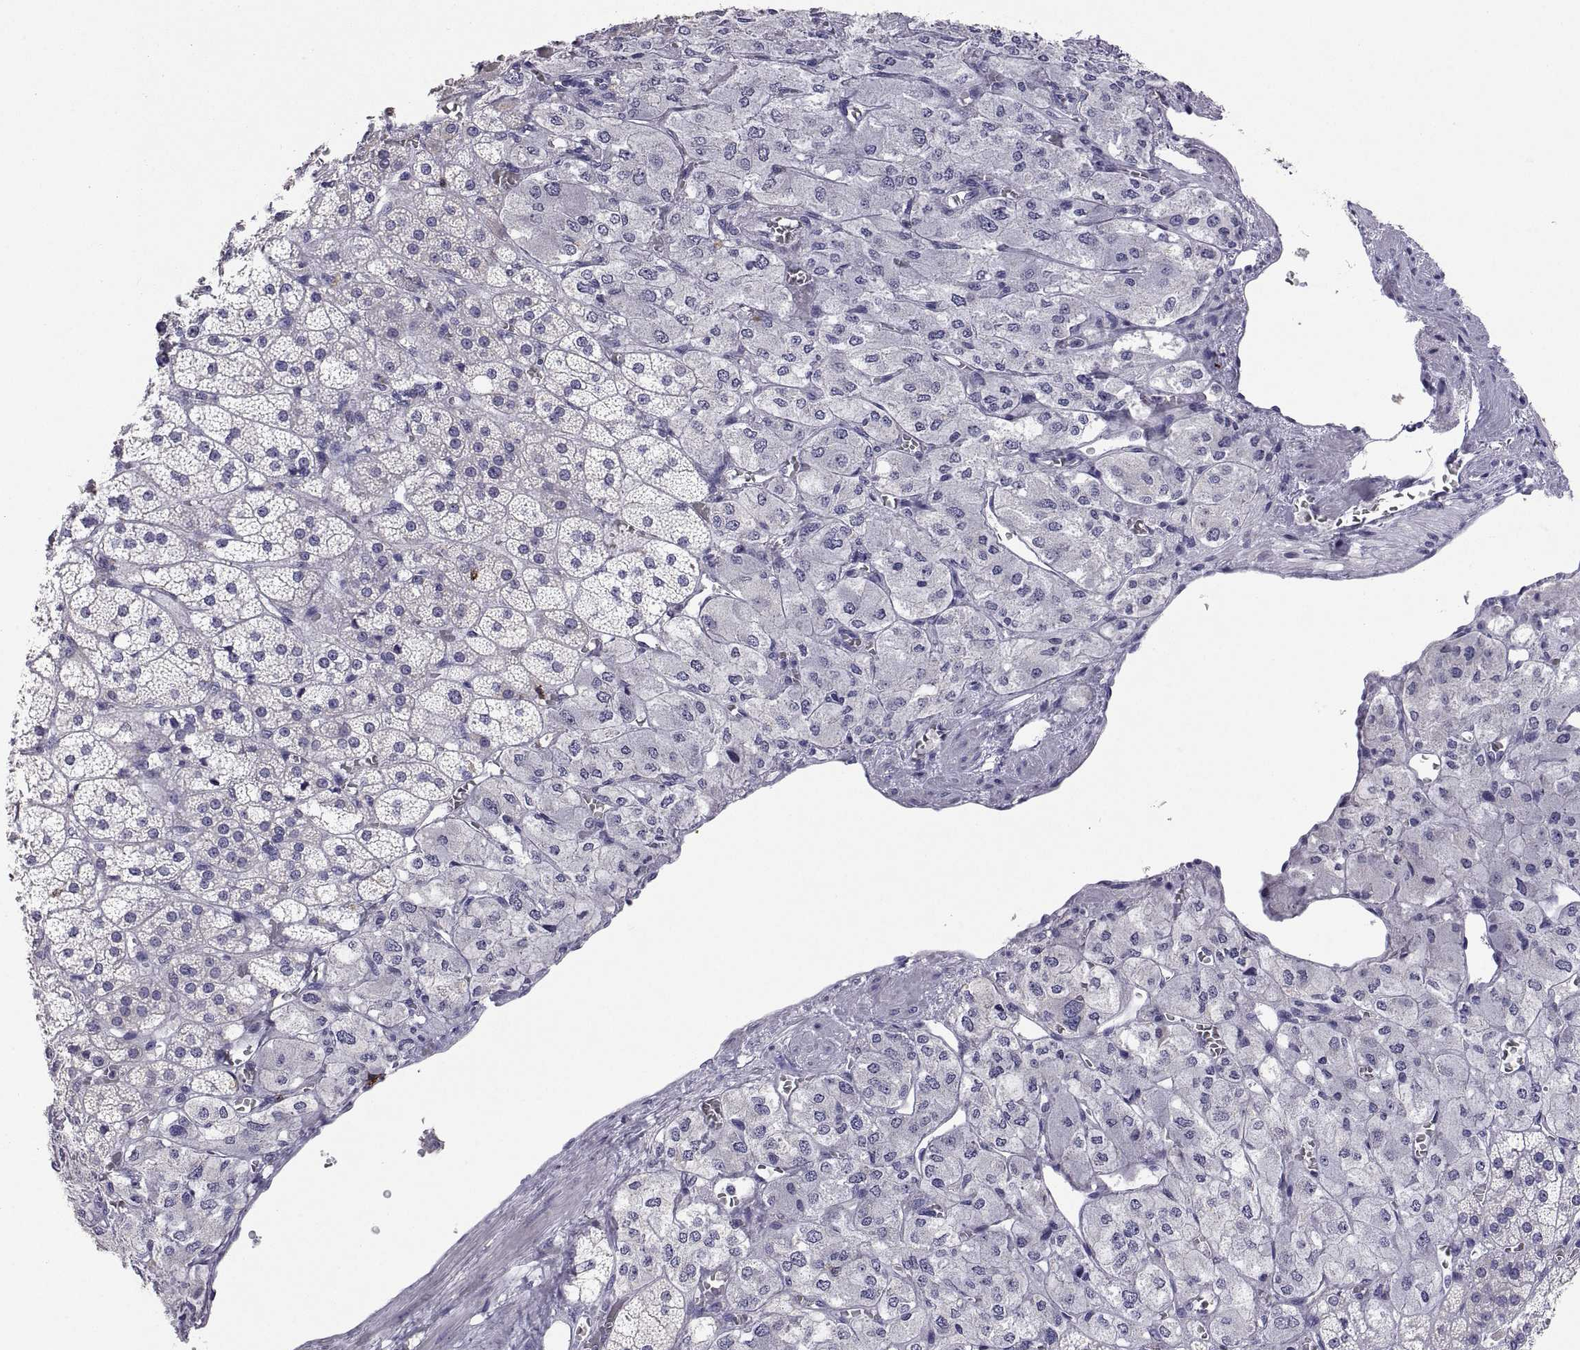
{"staining": {"intensity": "negative", "quantity": "none", "location": "none"}, "tissue": "adrenal gland", "cell_type": "Glandular cells", "image_type": "normal", "snomed": [{"axis": "morphology", "description": "Normal tissue, NOS"}, {"axis": "topography", "description": "Adrenal gland"}], "caption": "Micrograph shows no significant protein expression in glandular cells of benign adrenal gland. (DAB immunohistochemistry (IHC) with hematoxylin counter stain).", "gene": "MS4A1", "patient": {"sex": "female", "age": 60}}